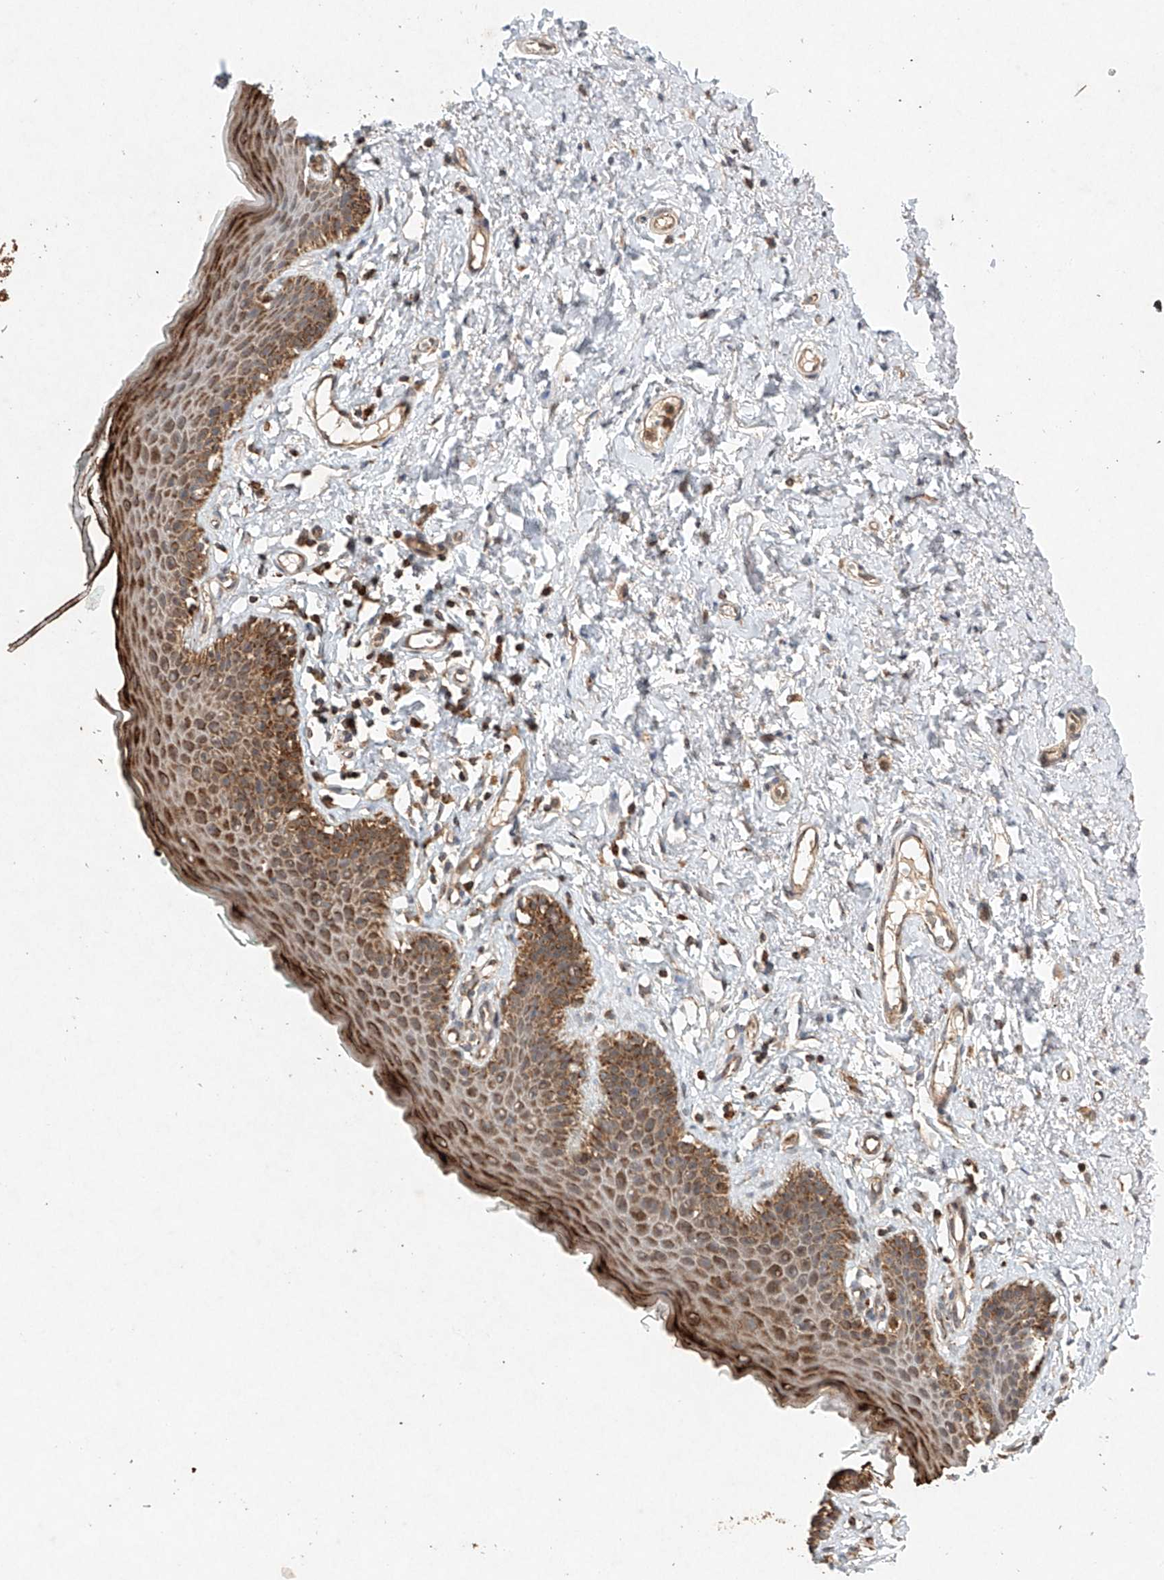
{"staining": {"intensity": "strong", "quantity": "25%-75%", "location": "cytoplasmic/membranous"}, "tissue": "skin", "cell_type": "Epidermal cells", "image_type": "normal", "snomed": [{"axis": "morphology", "description": "Normal tissue, NOS"}, {"axis": "topography", "description": "Vulva"}], "caption": "Skin stained with DAB (3,3'-diaminobenzidine) immunohistochemistry (IHC) displays high levels of strong cytoplasmic/membranous expression in approximately 25%-75% of epidermal cells.", "gene": "DCAF11", "patient": {"sex": "female", "age": 66}}